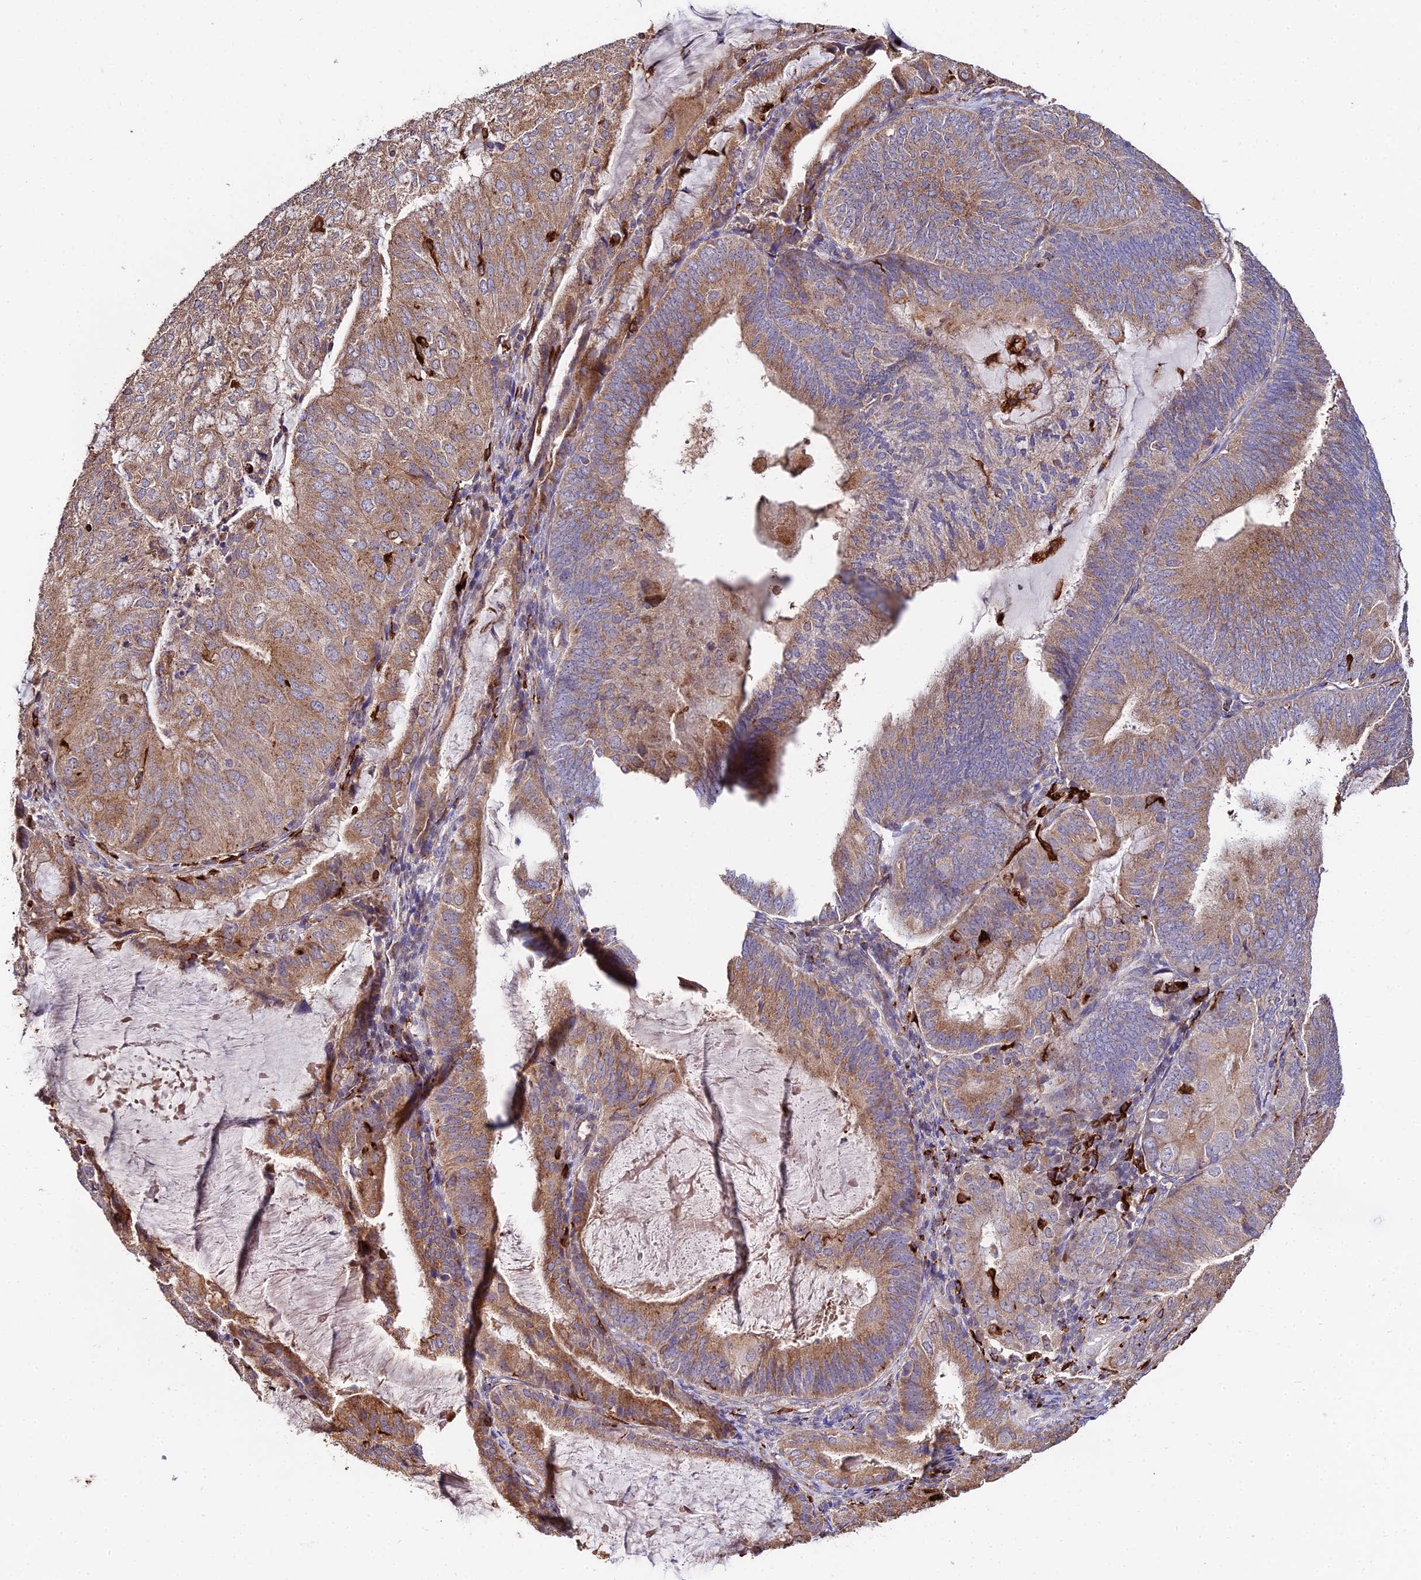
{"staining": {"intensity": "moderate", "quantity": ">75%", "location": "cytoplasmic/membranous"}, "tissue": "endometrial cancer", "cell_type": "Tumor cells", "image_type": "cancer", "snomed": [{"axis": "morphology", "description": "Adenocarcinoma, NOS"}, {"axis": "topography", "description": "Endometrium"}], "caption": "Immunohistochemistry of endometrial cancer reveals medium levels of moderate cytoplasmic/membranous positivity in about >75% of tumor cells.", "gene": "PEX19", "patient": {"sex": "female", "age": 81}}